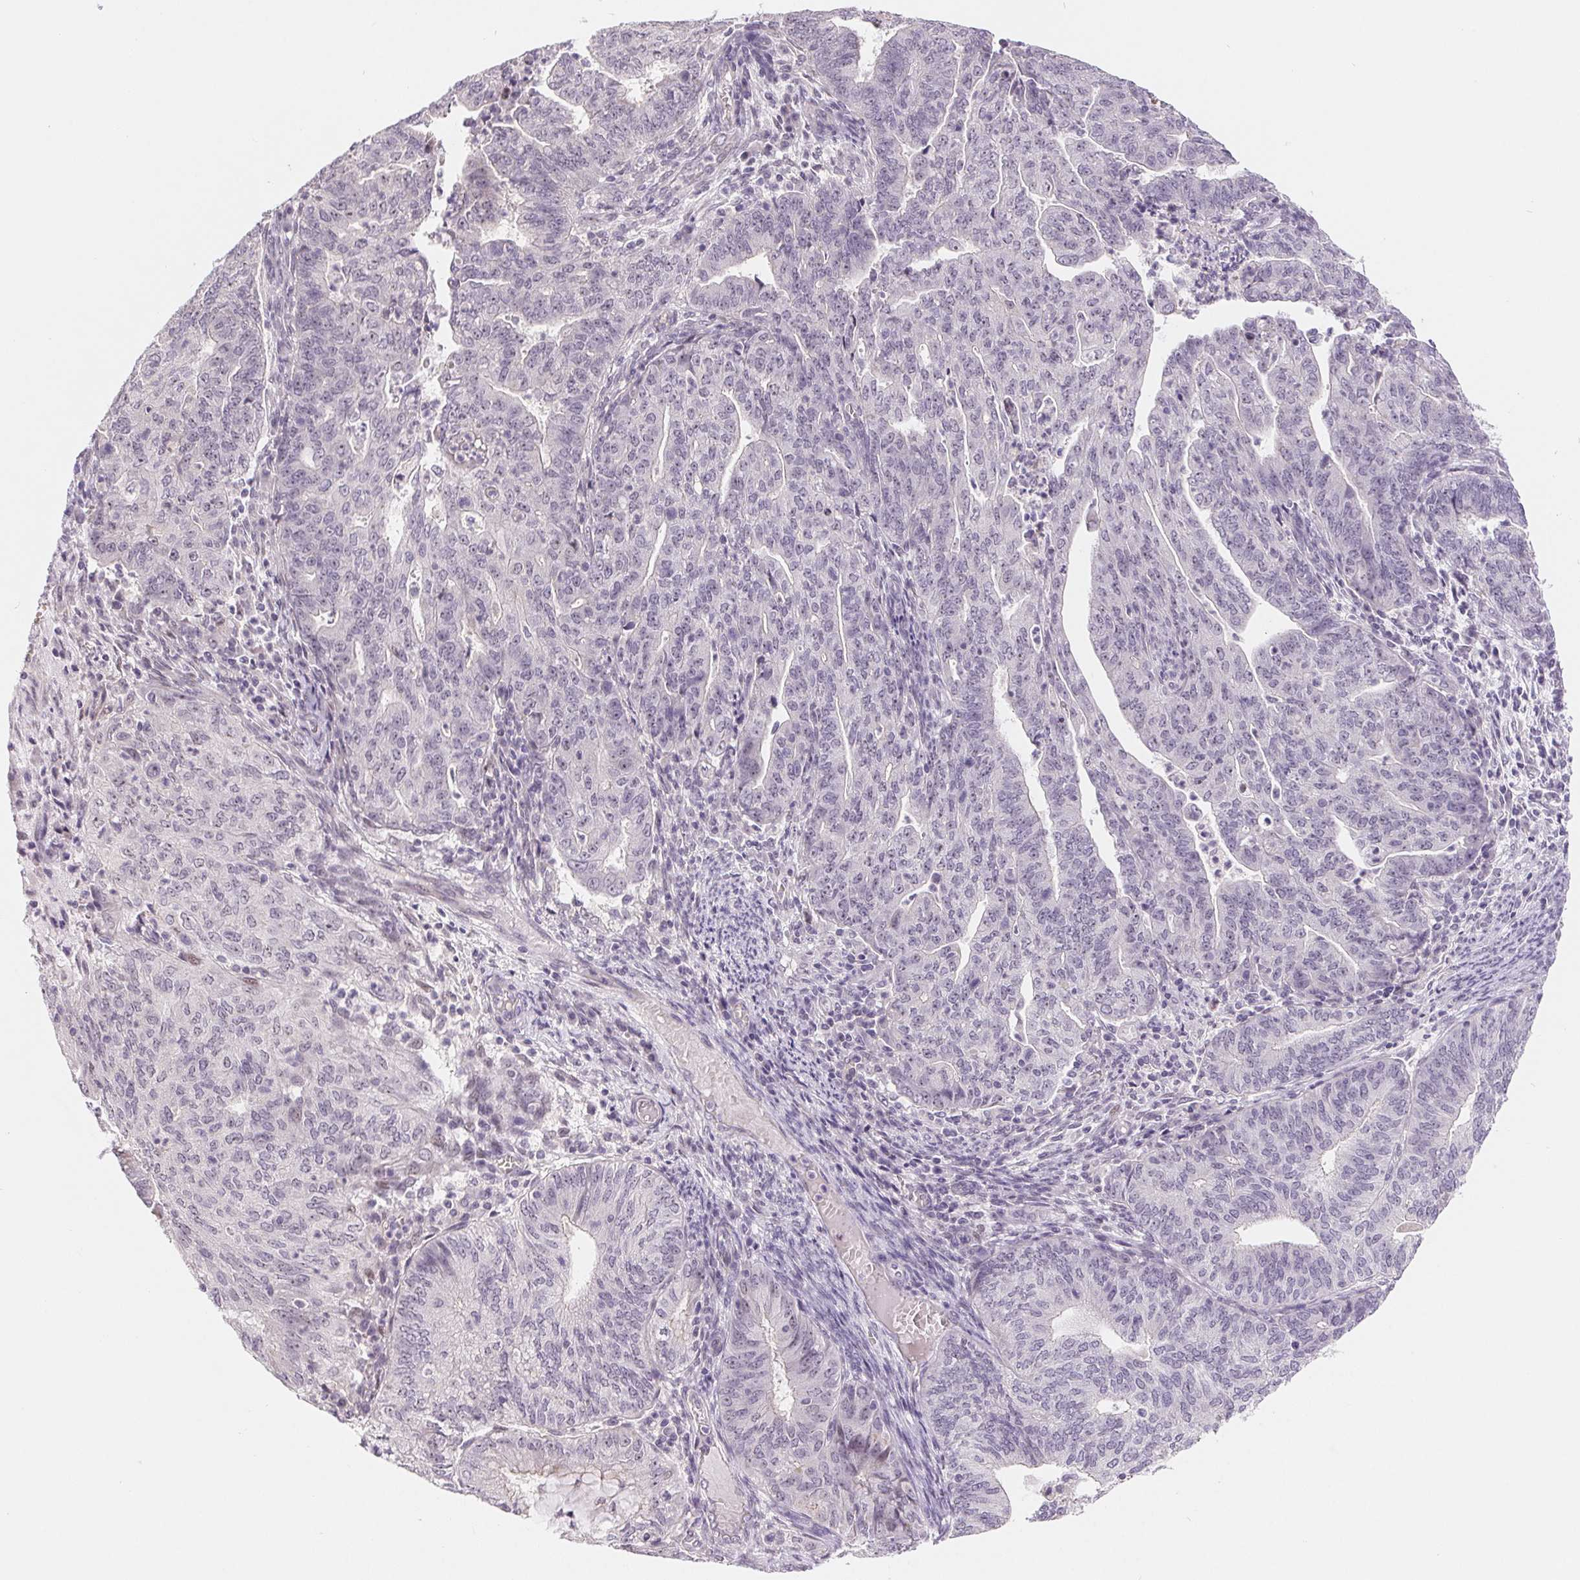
{"staining": {"intensity": "negative", "quantity": "none", "location": "none"}, "tissue": "endometrial cancer", "cell_type": "Tumor cells", "image_type": "cancer", "snomed": [{"axis": "morphology", "description": "Adenocarcinoma, NOS"}, {"axis": "topography", "description": "Endometrium"}], "caption": "Immunohistochemical staining of human endometrial cancer (adenocarcinoma) shows no significant positivity in tumor cells.", "gene": "LCA5L", "patient": {"sex": "female", "age": 82}}